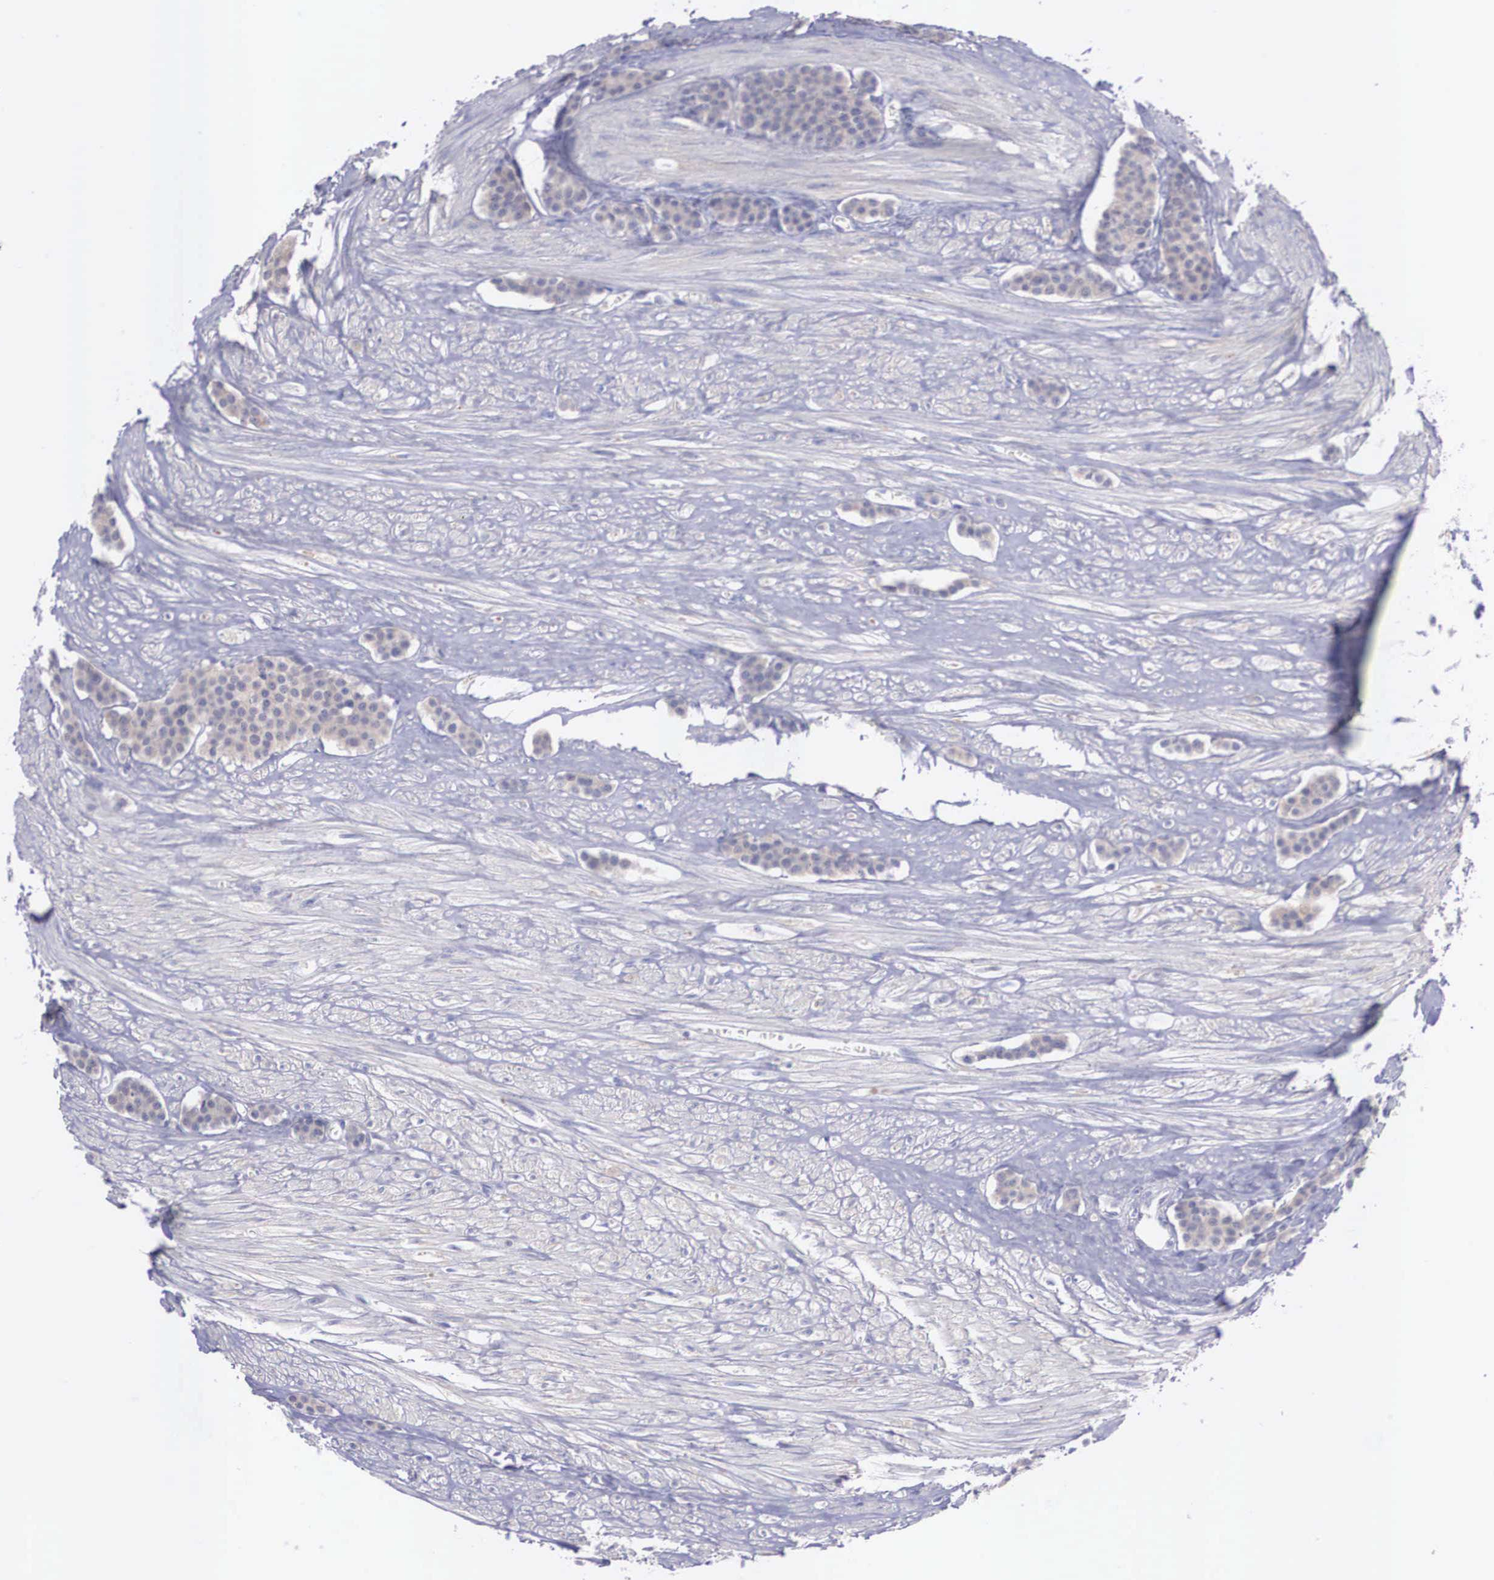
{"staining": {"intensity": "weak", "quantity": "25%-75%", "location": "cytoplasmic/membranous"}, "tissue": "carcinoid", "cell_type": "Tumor cells", "image_type": "cancer", "snomed": [{"axis": "morphology", "description": "Carcinoid, malignant, NOS"}, {"axis": "topography", "description": "Small intestine"}], "caption": "DAB (3,3'-diaminobenzidine) immunohistochemical staining of carcinoid exhibits weak cytoplasmic/membranous protein staining in about 25%-75% of tumor cells.", "gene": "REPS2", "patient": {"sex": "male", "age": 60}}